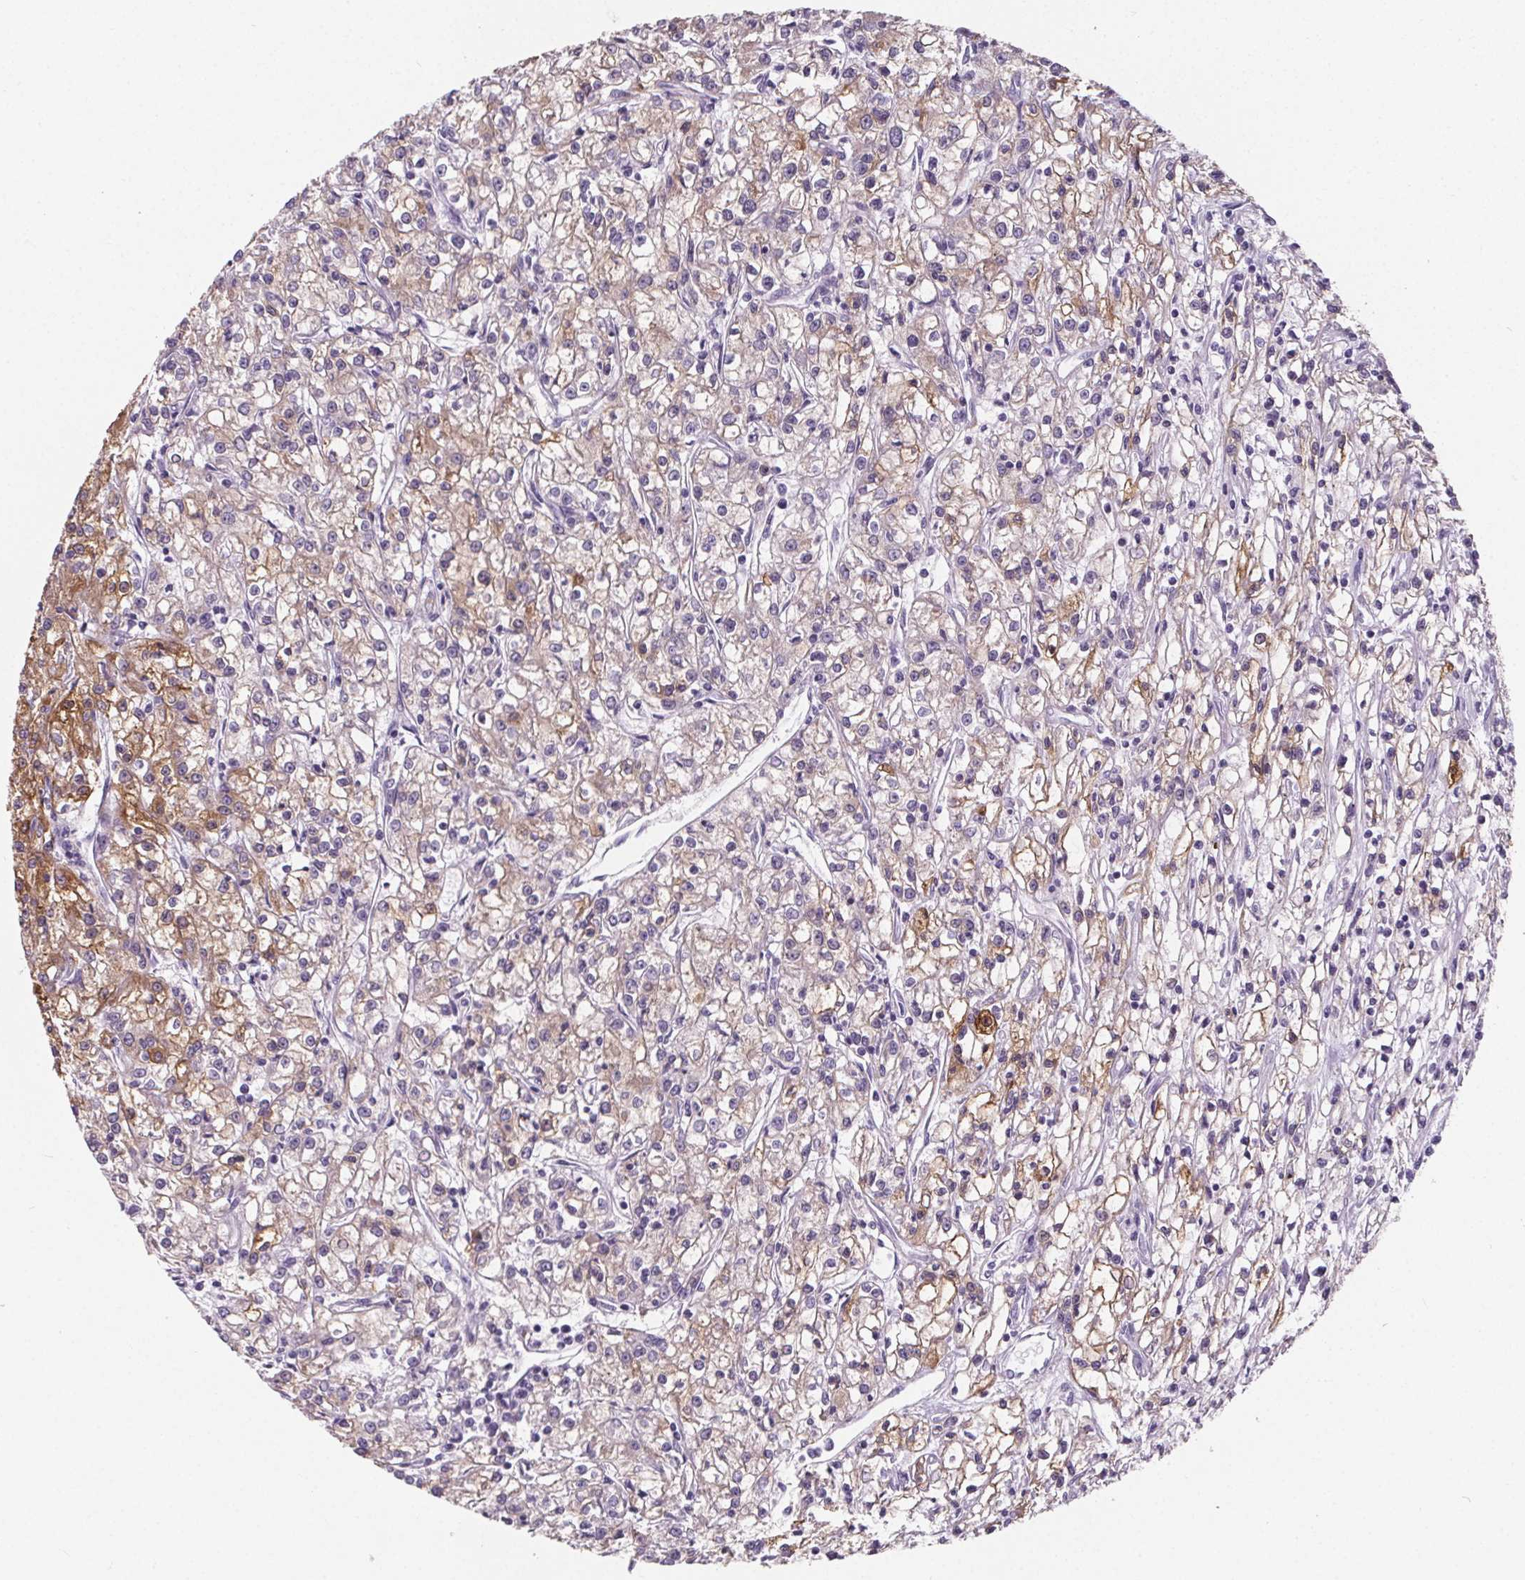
{"staining": {"intensity": "moderate", "quantity": "25%-75%", "location": "cytoplasmic/membranous"}, "tissue": "renal cancer", "cell_type": "Tumor cells", "image_type": "cancer", "snomed": [{"axis": "morphology", "description": "Adenocarcinoma, NOS"}, {"axis": "topography", "description": "Kidney"}], "caption": "High-magnification brightfield microscopy of renal cancer (adenocarcinoma) stained with DAB (brown) and counterstained with hematoxylin (blue). tumor cells exhibit moderate cytoplasmic/membranous expression is identified in approximately25%-75% of cells. (DAB (3,3'-diaminobenzidine) IHC, brown staining for protein, blue staining for nuclei).", "gene": "ADRB1", "patient": {"sex": "female", "age": 59}}